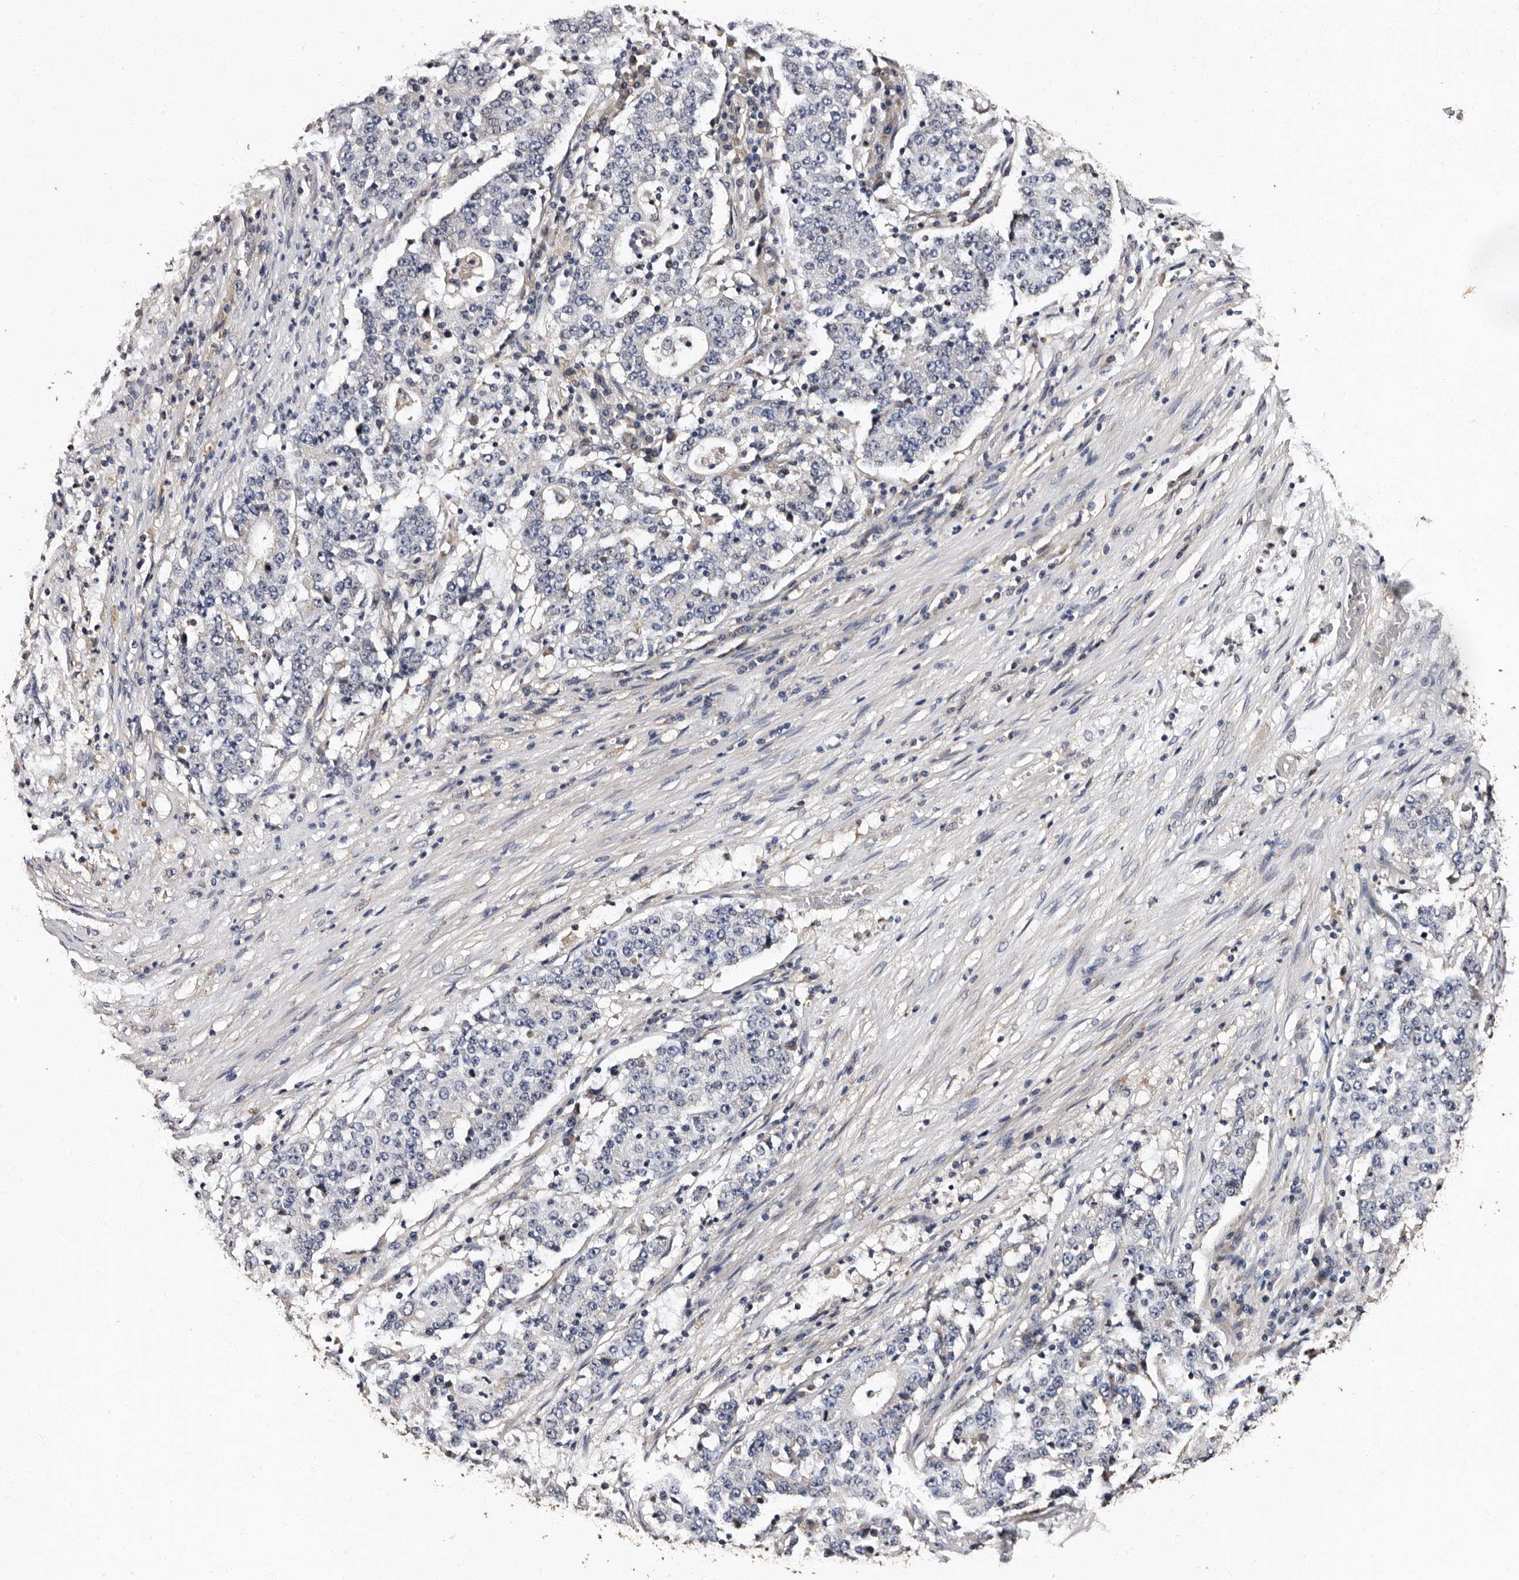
{"staining": {"intensity": "negative", "quantity": "none", "location": "none"}, "tissue": "stomach cancer", "cell_type": "Tumor cells", "image_type": "cancer", "snomed": [{"axis": "morphology", "description": "Adenocarcinoma, NOS"}, {"axis": "topography", "description": "Stomach"}], "caption": "A micrograph of human stomach cancer (adenocarcinoma) is negative for staining in tumor cells.", "gene": "ADCK5", "patient": {"sex": "male", "age": 59}}